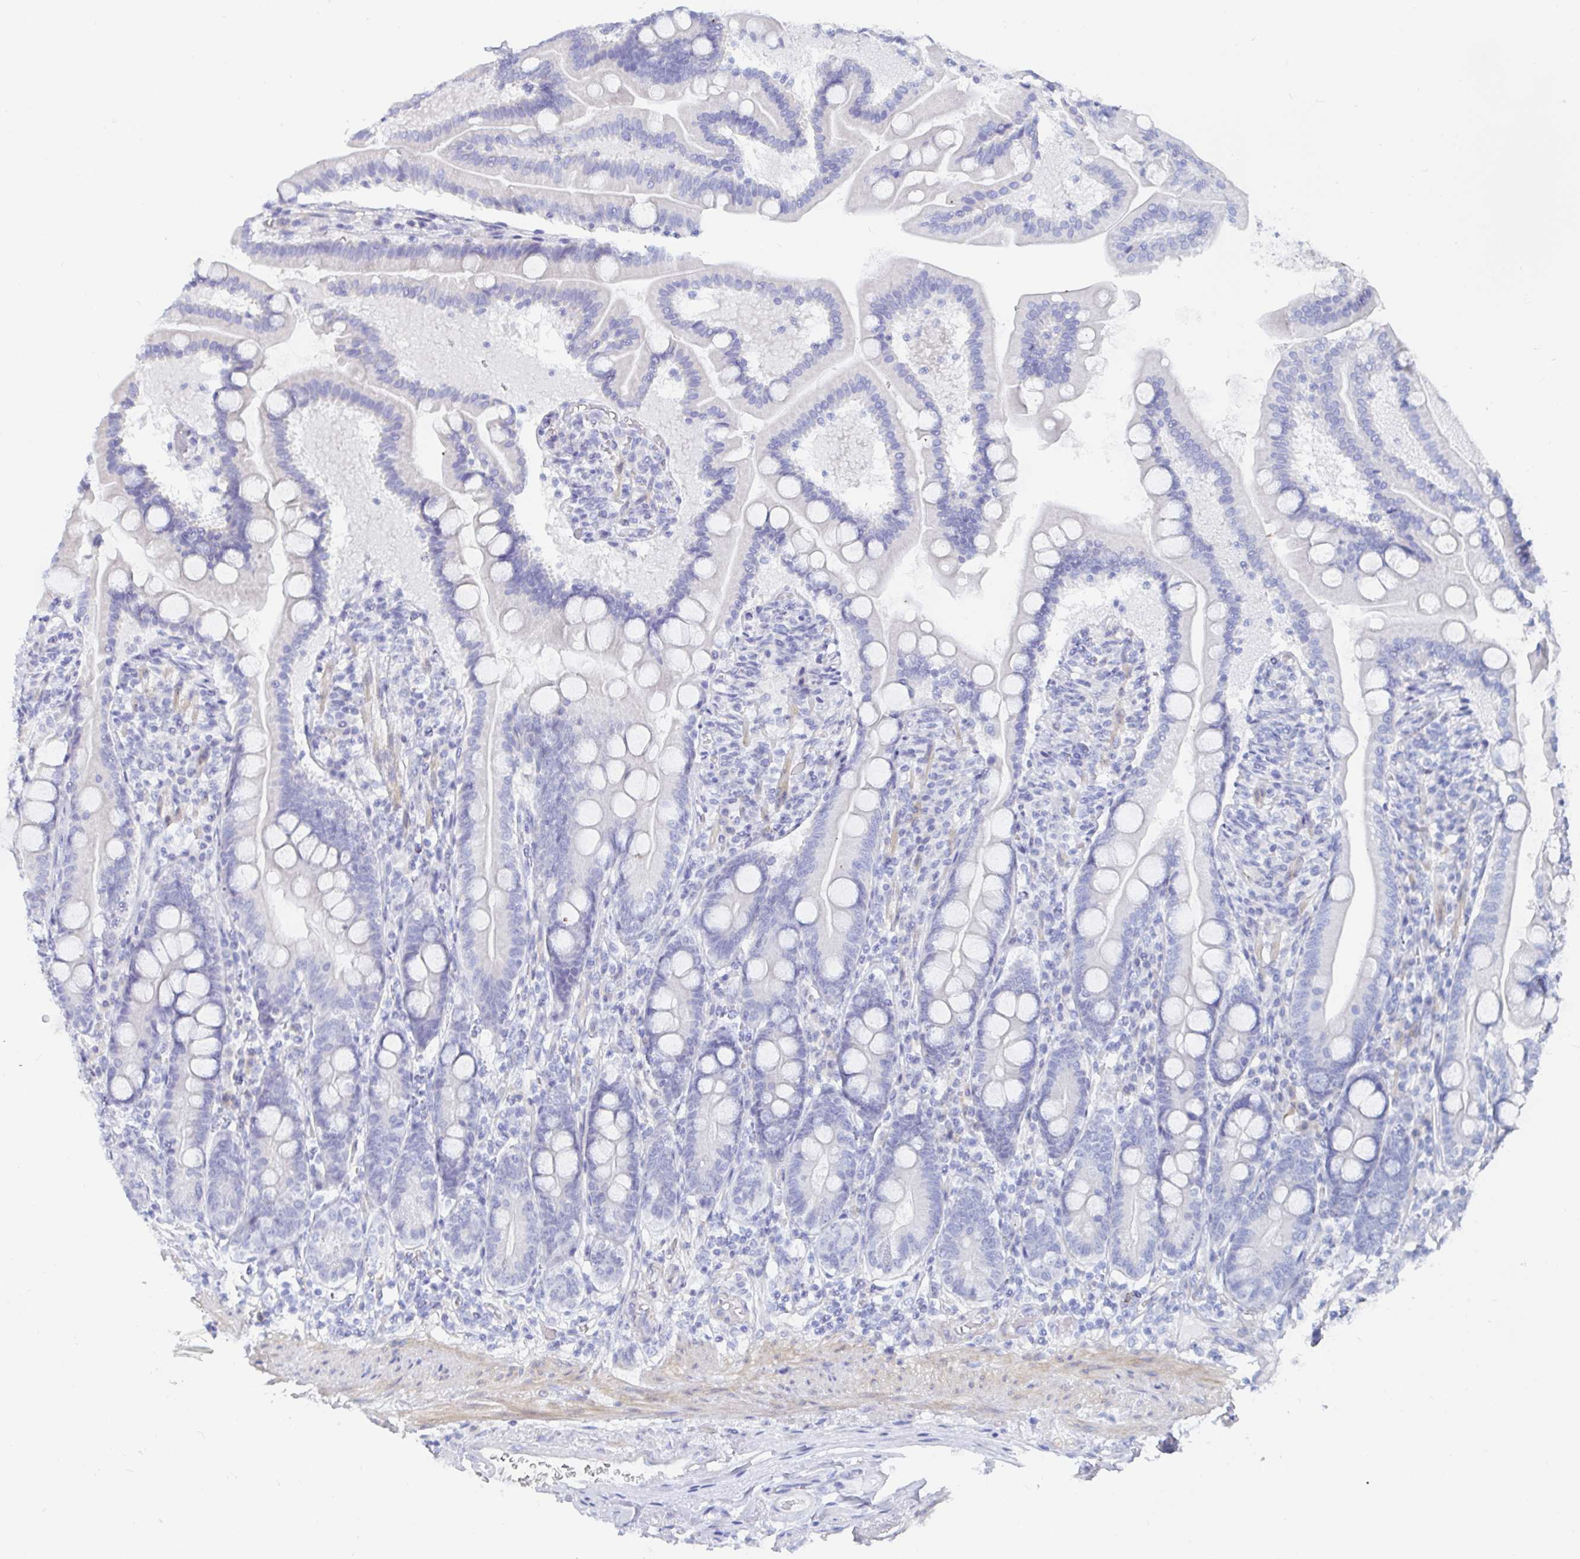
{"staining": {"intensity": "negative", "quantity": "none", "location": "none"}, "tissue": "duodenum", "cell_type": "Glandular cells", "image_type": "normal", "snomed": [{"axis": "morphology", "description": "Normal tissue, NOS"}, {"axis": "topography", "description": "Duodenum"}], "caption": "Duodenum was stained to show a protein in brown. There is no significant expression in glandular cells.", "gene": "PACSIN1", "patient": {"sex": "female", "age": 67}}